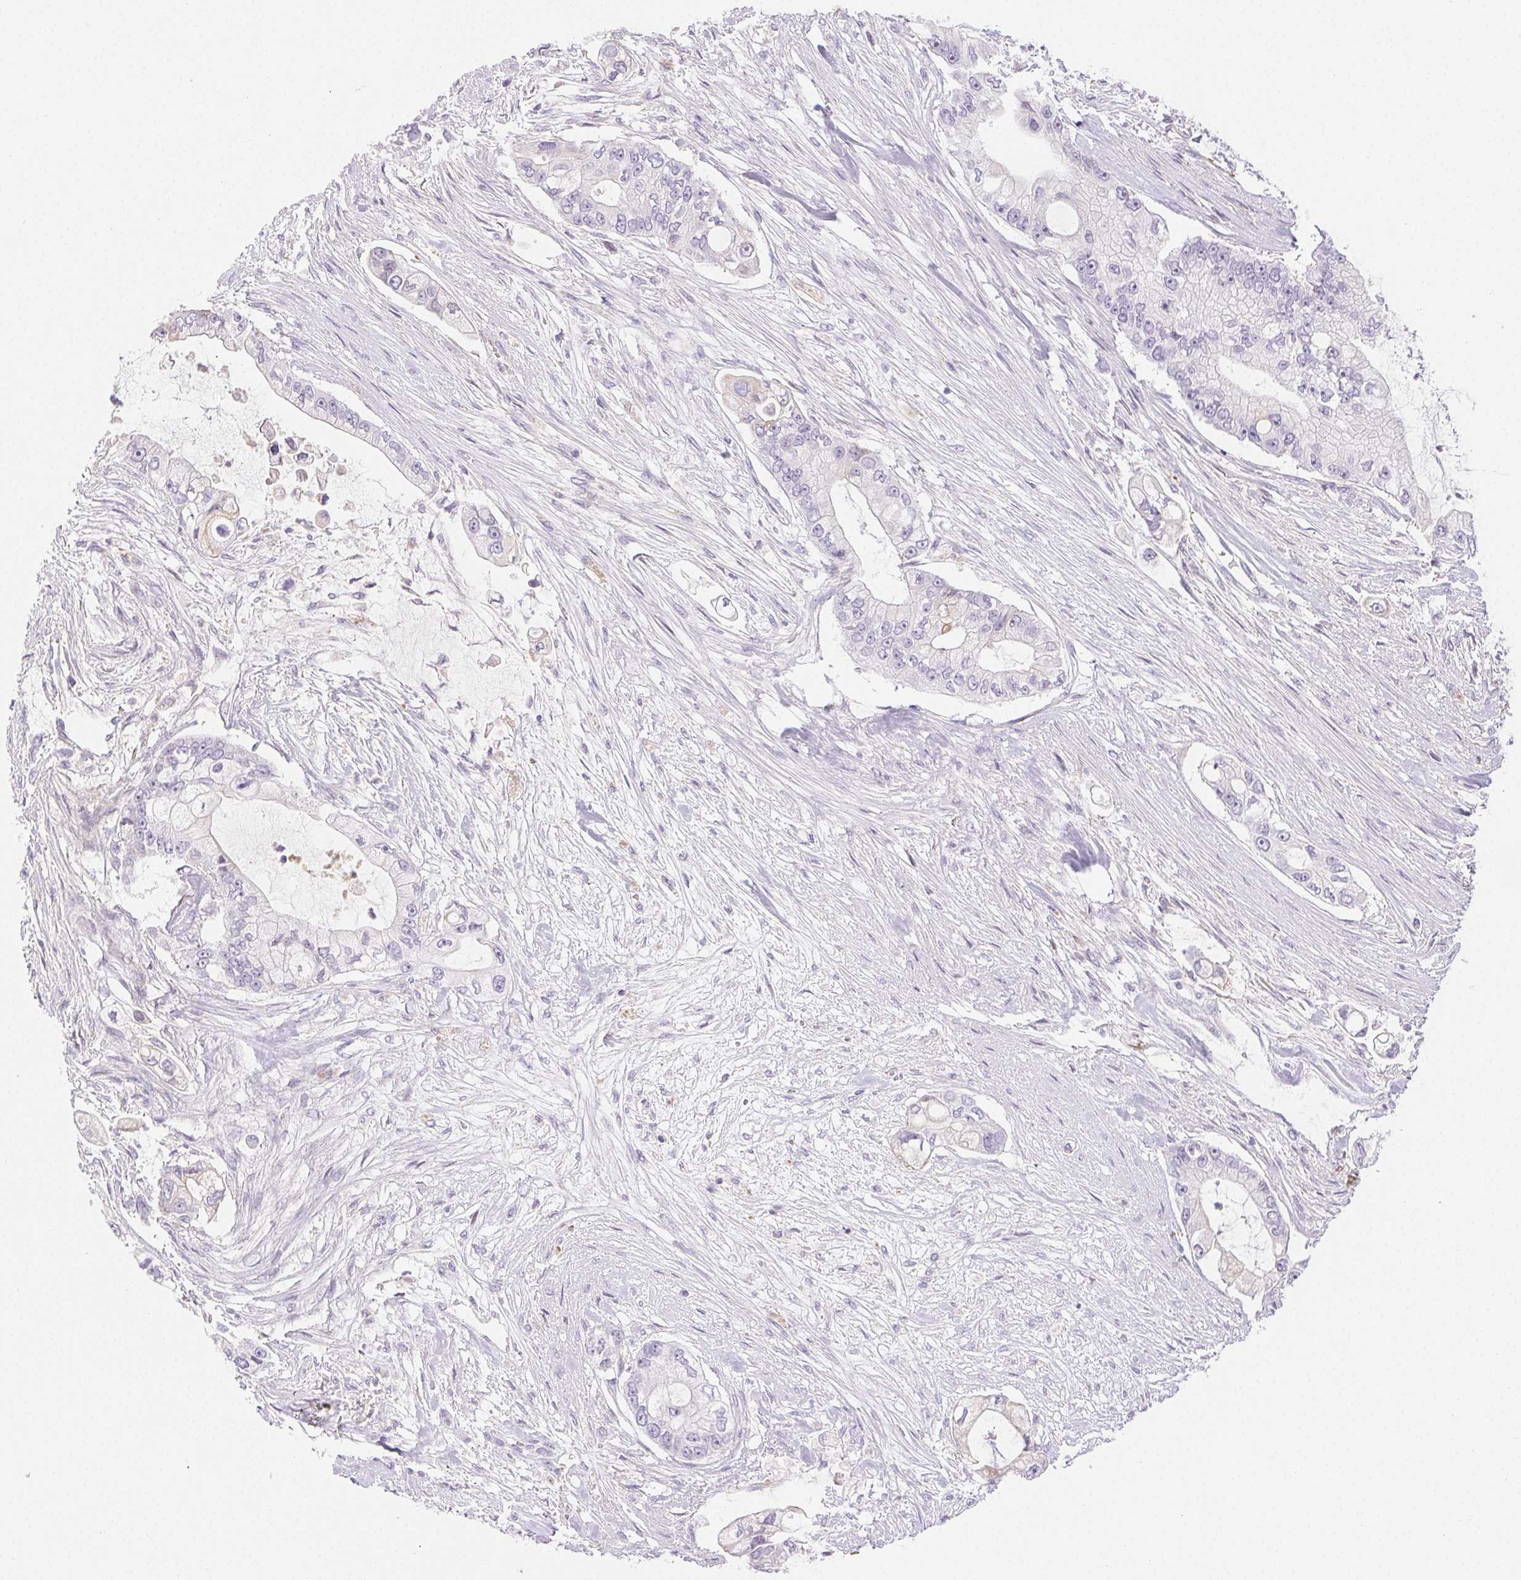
{"staining": {"intensity": "negative", "quantity": "none", "location": "none"}, "tissue": "pancreatic cancer", "cell_type": "Tumor cells", "image_type": "cancer", "snomed": [{"axis": "morphology", "description": "Adenocarcinoma, NOS"}, {"axis": "topography", "description": "Pancreas"}], "caption": "Pancreatic adenocarcinoma was stained to show a protein in brown. There is no significant staining in tumor cells. (DAB immunohistochemistry (IHC) visualized using brightfield microscopy, high magnification).", "gene": "FGA", "patient": {"sex": "female", "age": 69}}